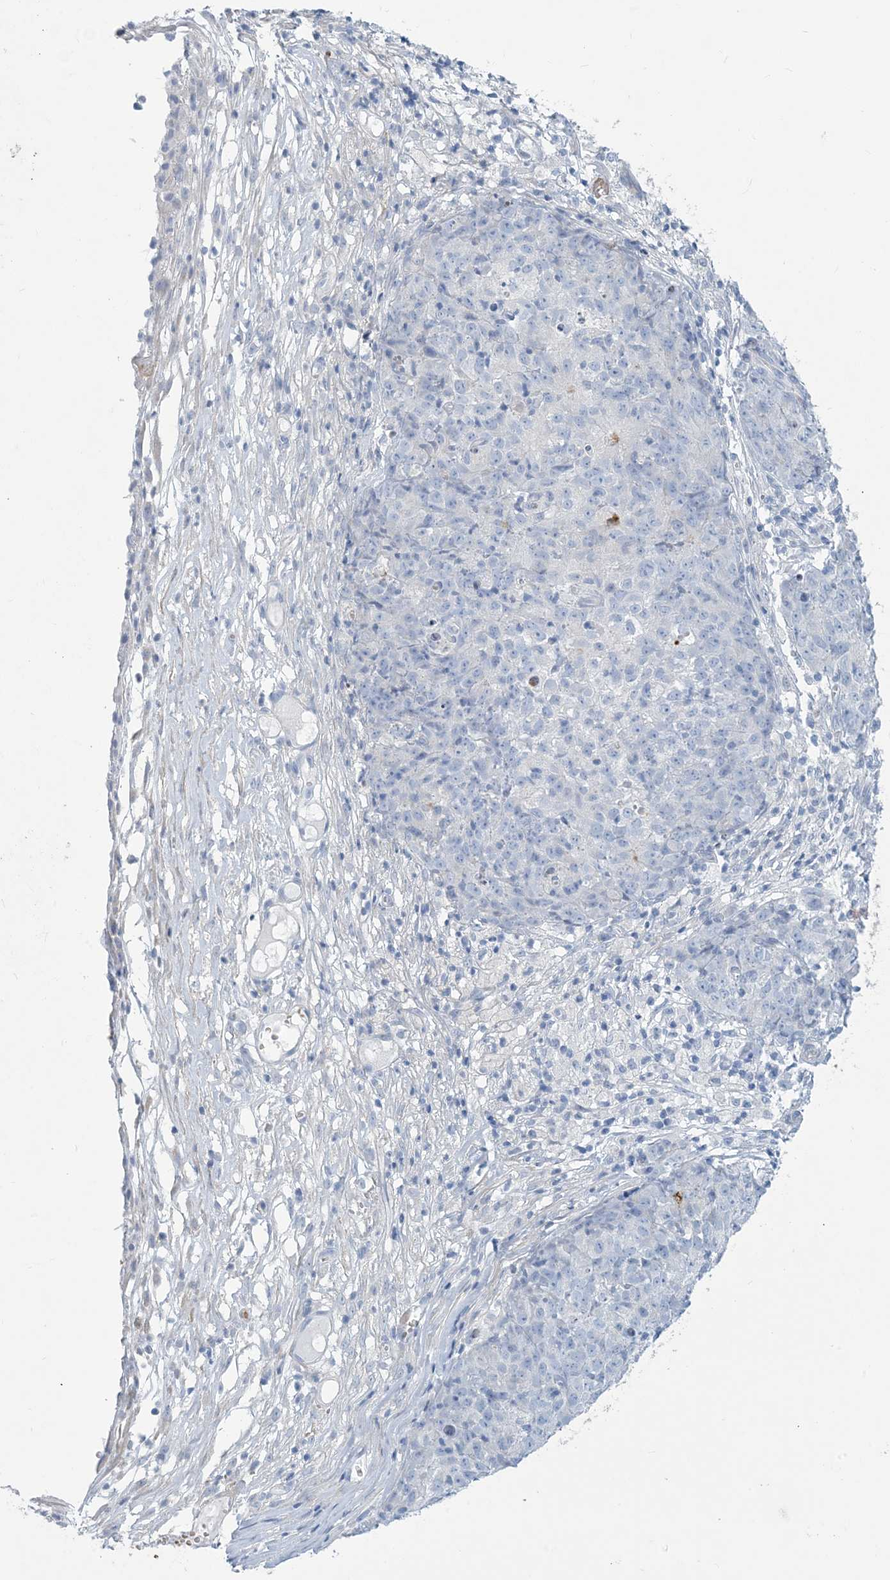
{"staining": {"intensity": "negative", "quantity": "none", "location": "none"}, "tissue": "ovarian cancer", "cell_type": "Tumor cells", "image_type": "cancer", "snomed": [{"axis": "morphology", "description": "Carcinoma, endometroid"}, {"axis": "topography", "description": "Ovary"}], "caption": "An IHC histopathology image of endometroid carcinoma (ovarian) is shown. There is no staining in tumor cells of endometroid carcinoma (ovarian).", "gene": "MOXD1", "patient": {"sex": "female", "age": 42}}